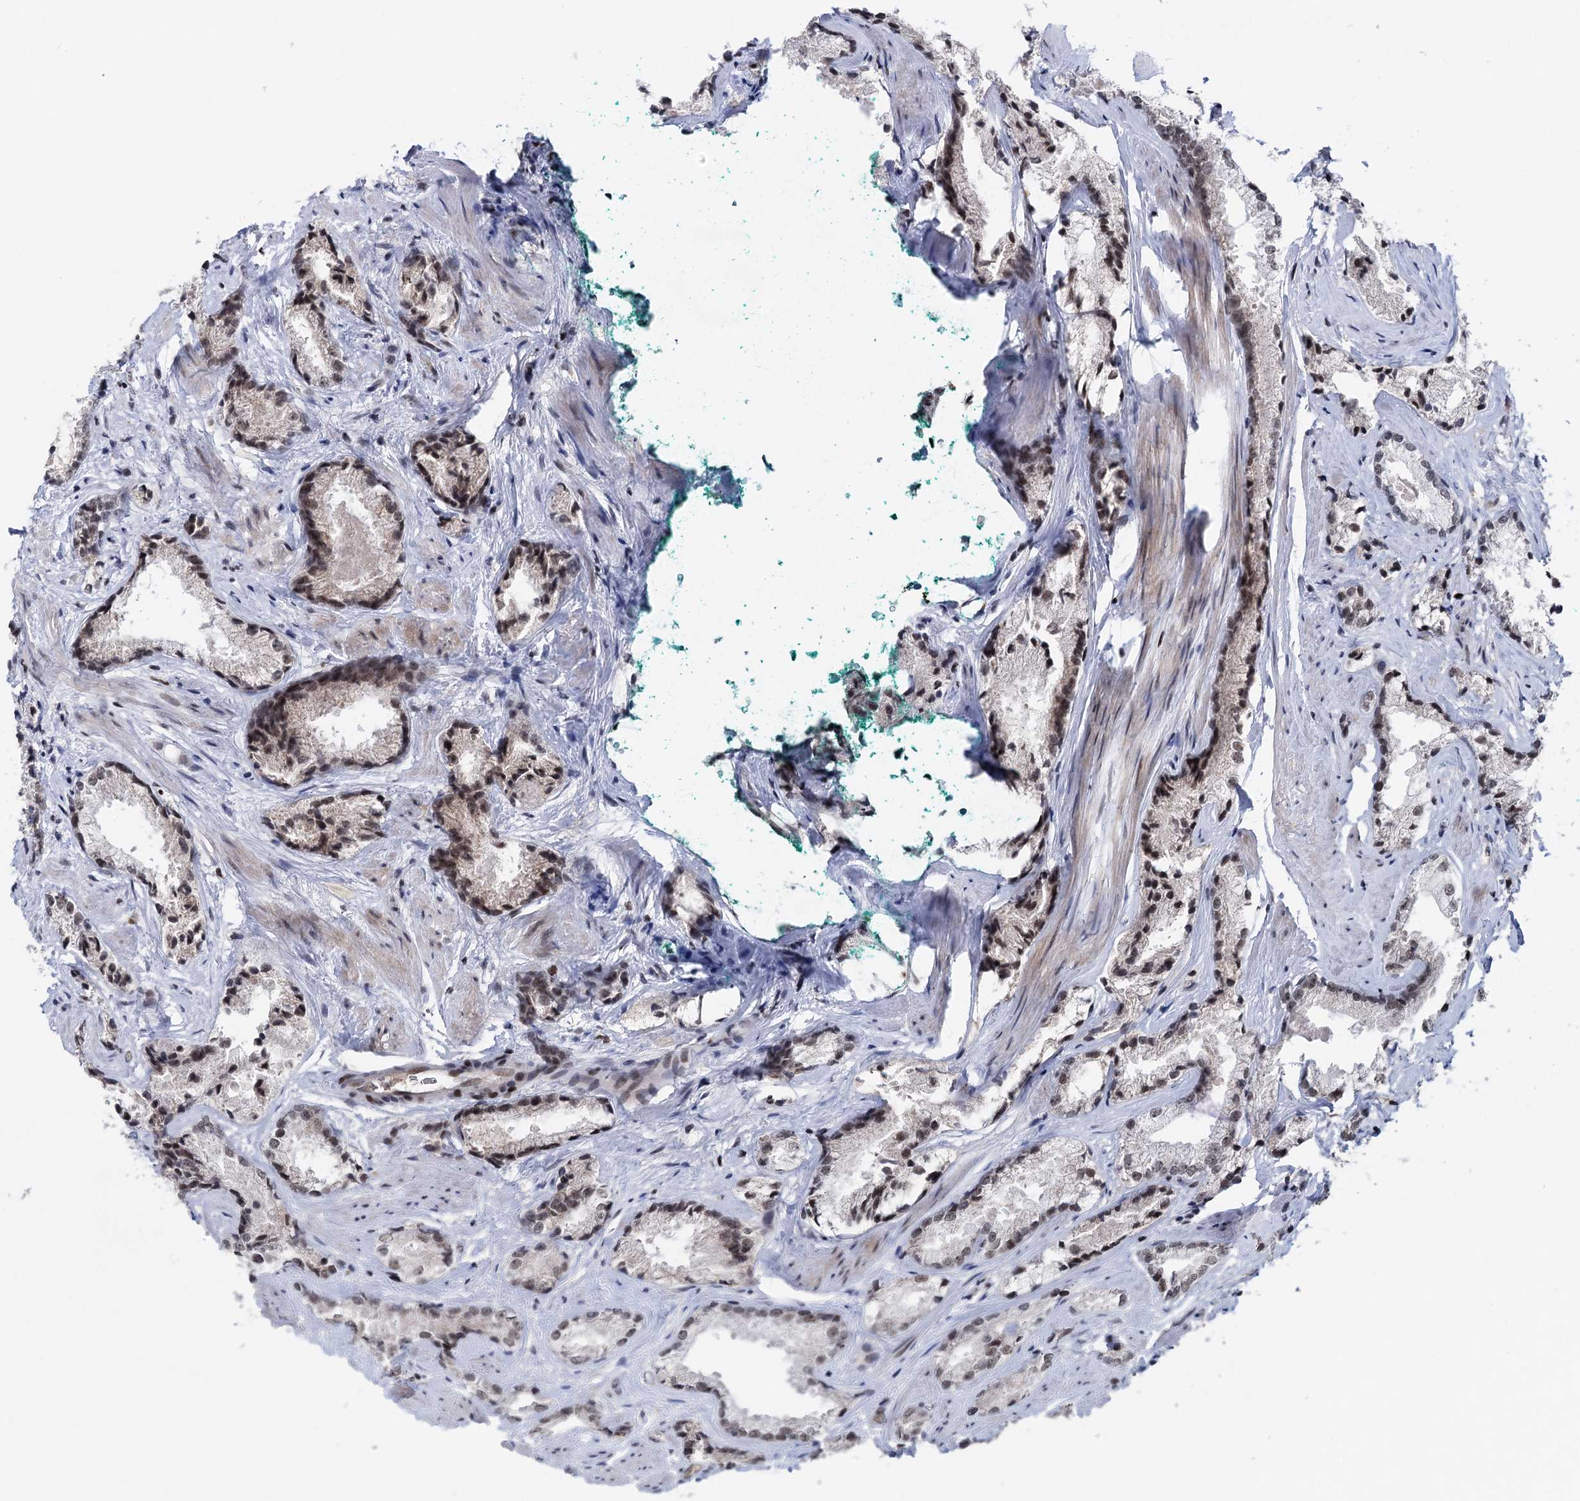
{"staining": {"intensity": "weak", "quantity": "25%-75%", "location": "cytoplasmic/membranous,nuclear"}, "tissue": "prostate cancer", "cell_type": "Tumor cells", "image_type": "cancer", "snomed": [{"axis": "morphology", "description": "Adenocarcinoma, High grade"}, {"axis": "topography", "description": "Prostate"}], "caption": "Weak cytoplasmic/membranous and nuclear expression is seen in approximately 25%-75% of tumor cells in prostate cancer.", "gene": "ZCCHC10", "patient": {"sex": "male", "age": 66}}